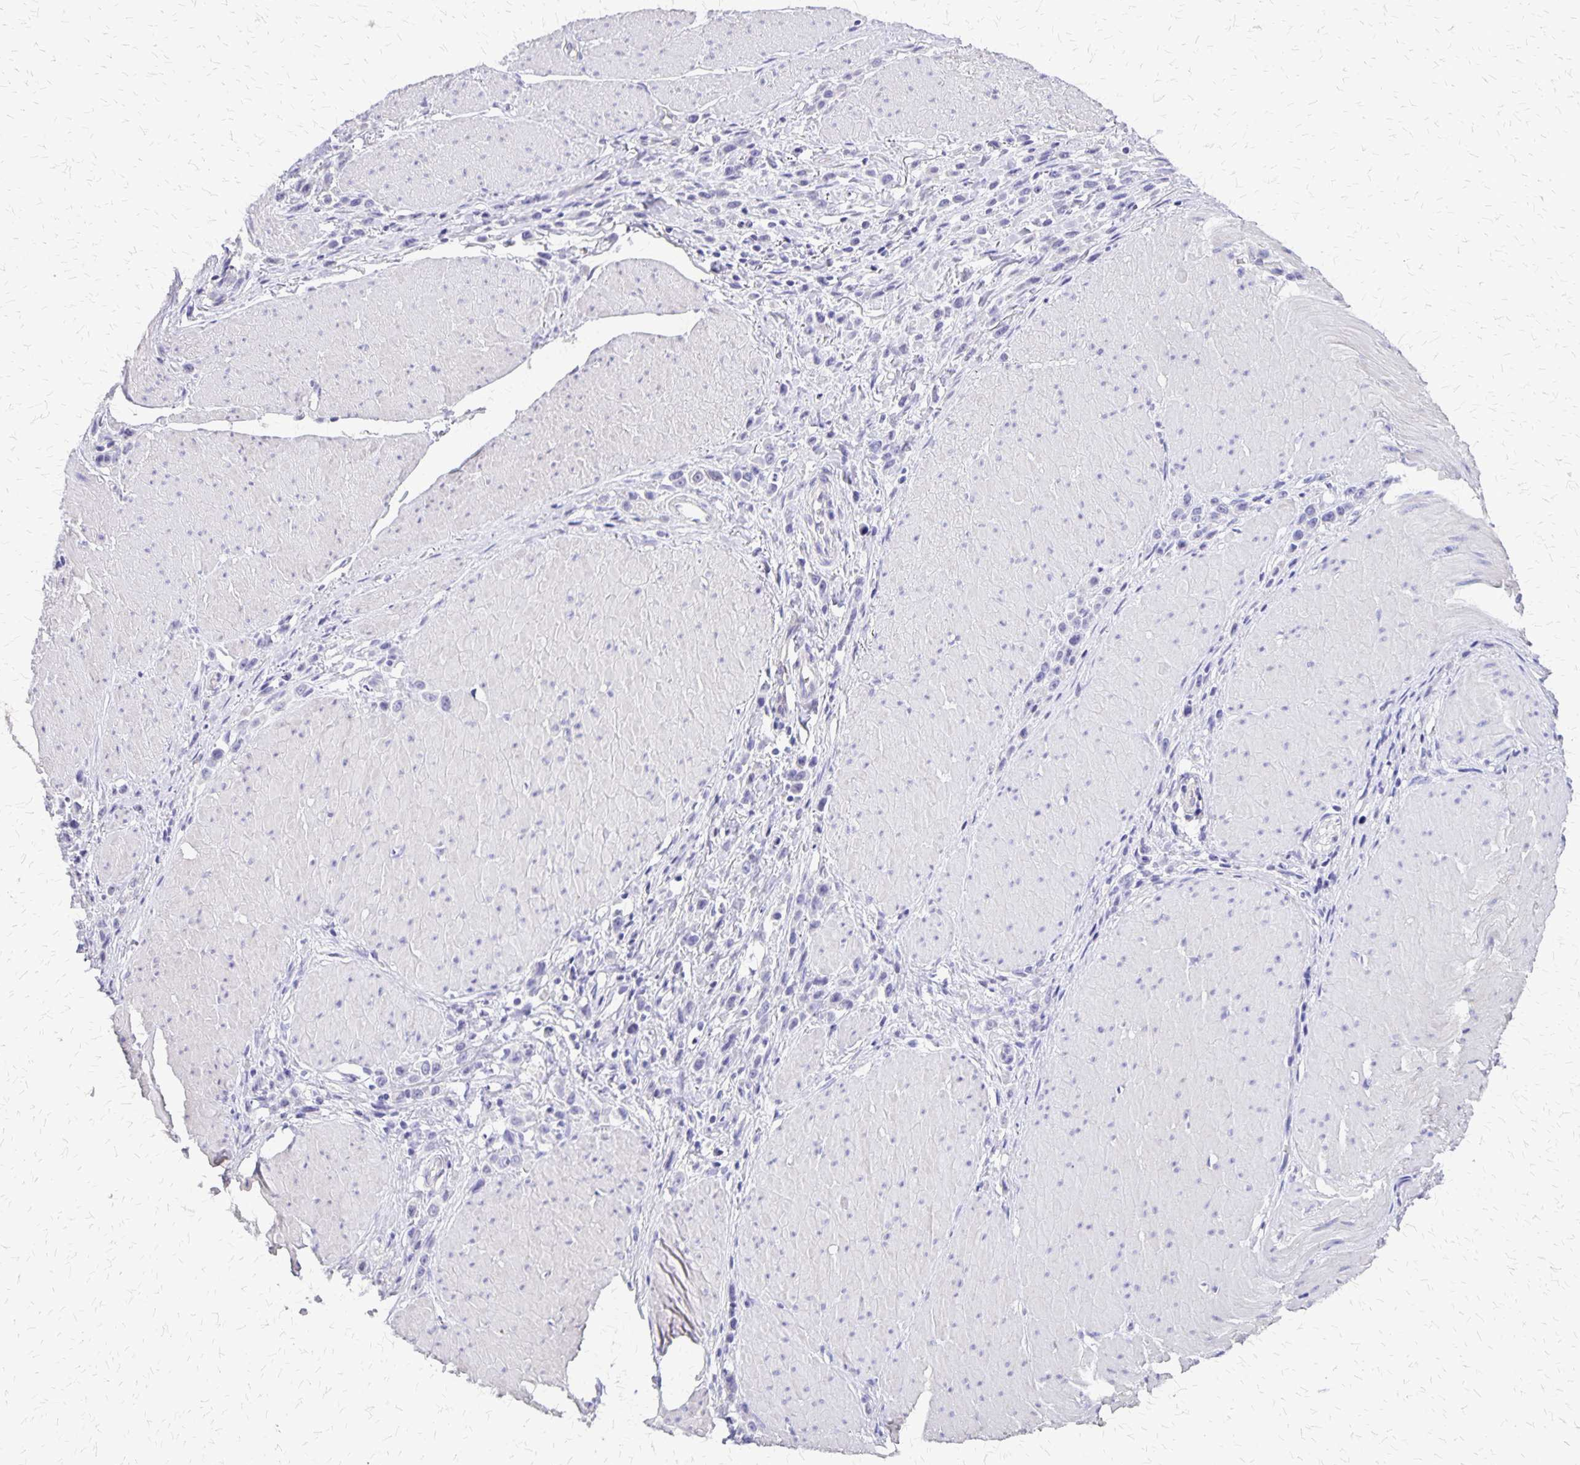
{"staining": {"intensity": "negative", "quantity": "none", "location": "none"}, "tissue": "stomach cancer", "cell_type": "Tumor cells", "image_type": "cancer", "snomed": [{"axis": "morphology", "description": "Adenocarcinoma, NOS"}, {"axis": "topography", "description": "Stomach"}], "caption": "An immunohistochemistry (IHC) photomicrograph of stomach cancer is shown. There is no staining in tumor cells of stomach cancer.", "gene": "SI", "patient": {"sex": "male", "age": 47}}